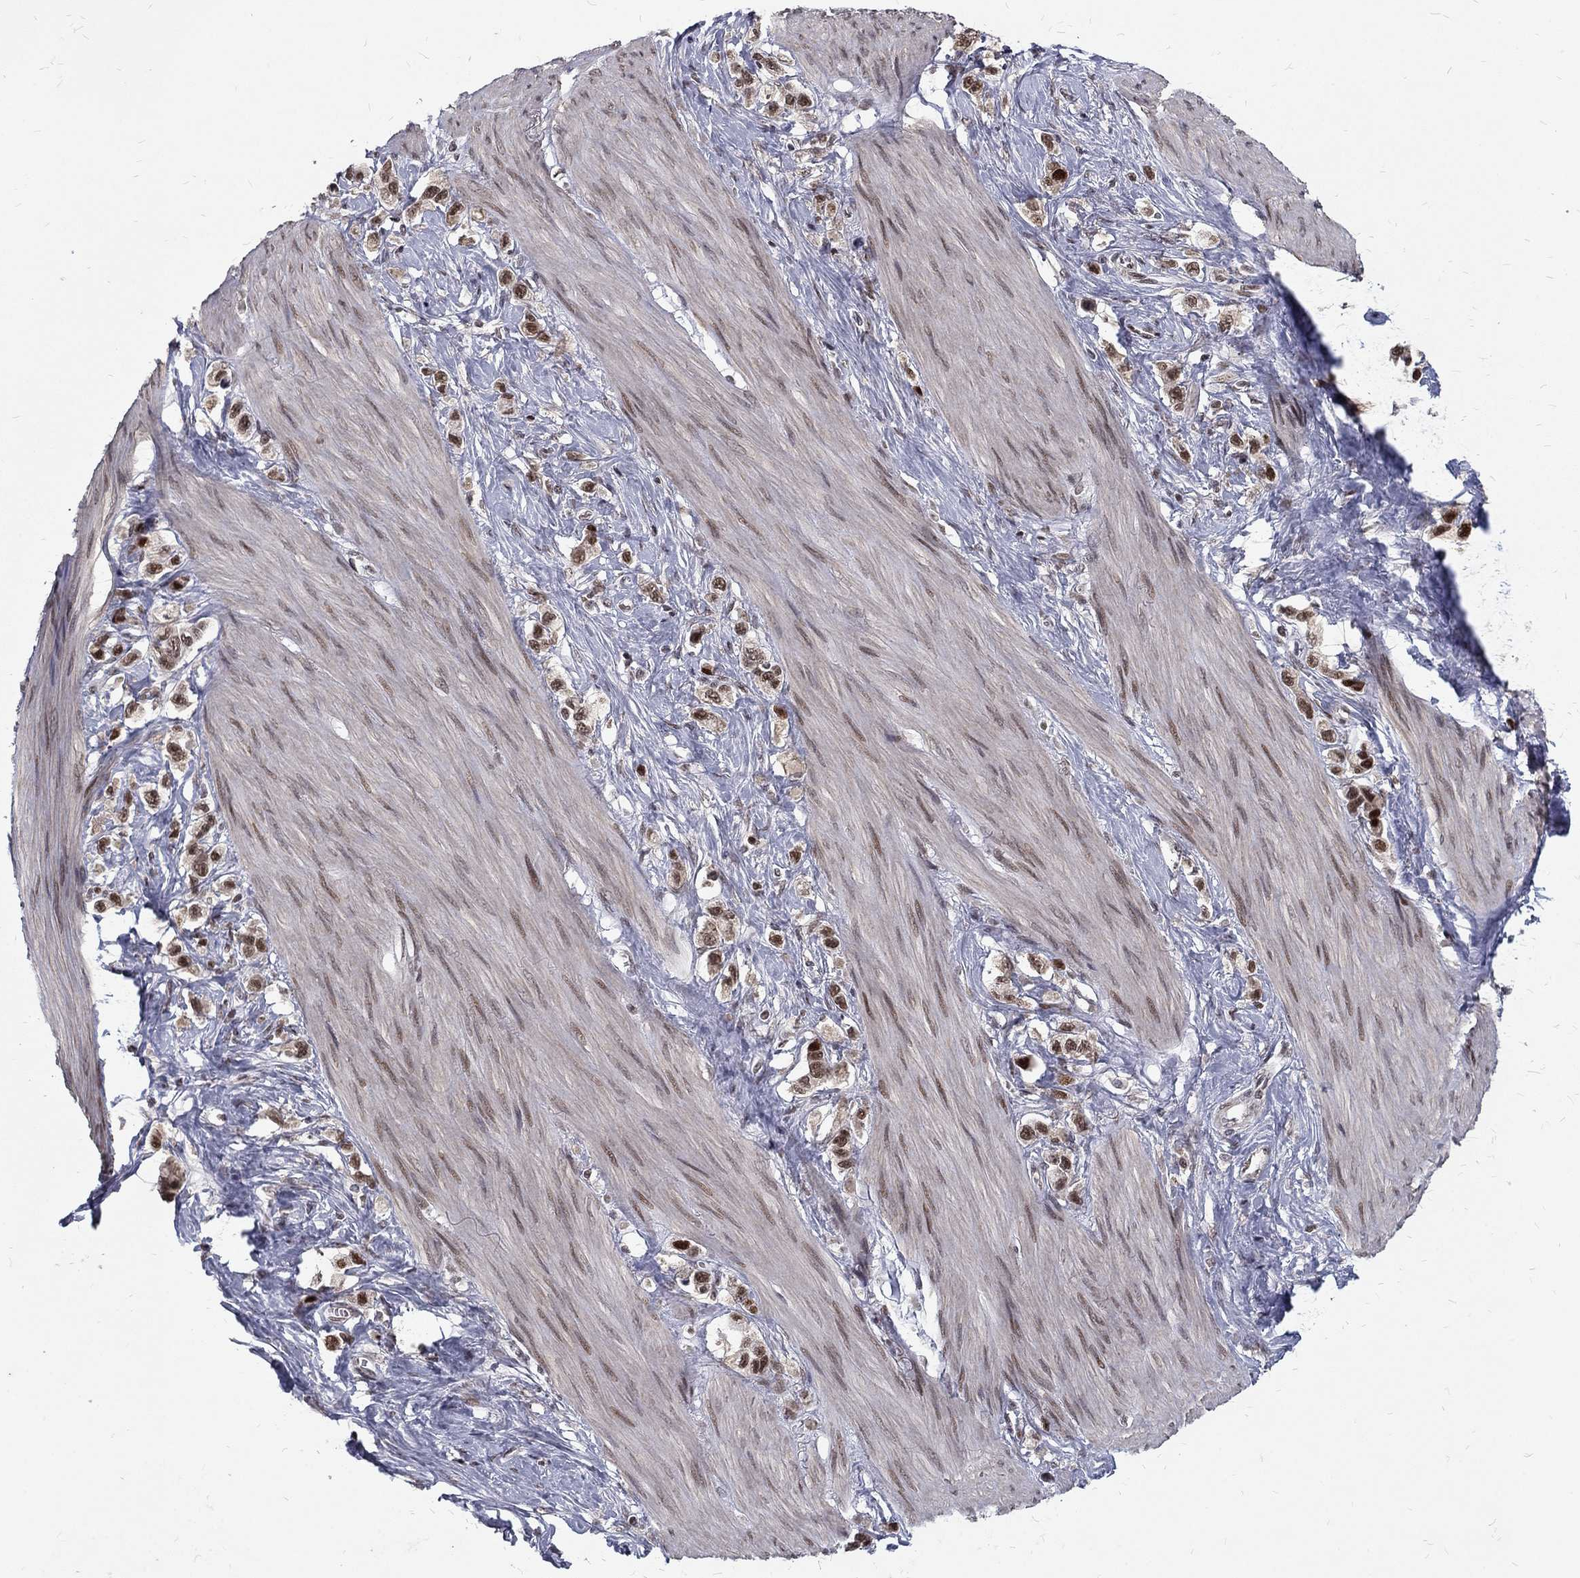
{"staining": {"intensity": "strong", "quantity": ">75%", "location": "nuclear"}, "tissue": "stomach cancer", "cell_type": "Tumor cells", "image_type": "cancer", "snomed": [{"axis": "morphology", "description": "Normal tissue, NOS"}, {"axis": "morphology", "description": "Adenocarcinoma, NOS"}, {"axis": "morphology", "description": "Adenocarcinoma, High grade"}, {"axis": "topography", "description": "Stomach, upper"}, {"axis": "topography", "description": "Stomach"}], "caption": "Immunohistochemical staining of stomach cancer reveals high levels of strong nuclear protein staining in approximately >75% of tumor cells. Immunohistochemistry stains the protein in brown and the nuclei are stained blue.", "gene": "TCEAL1", "patient": {"sex": "female", "age": 65}}